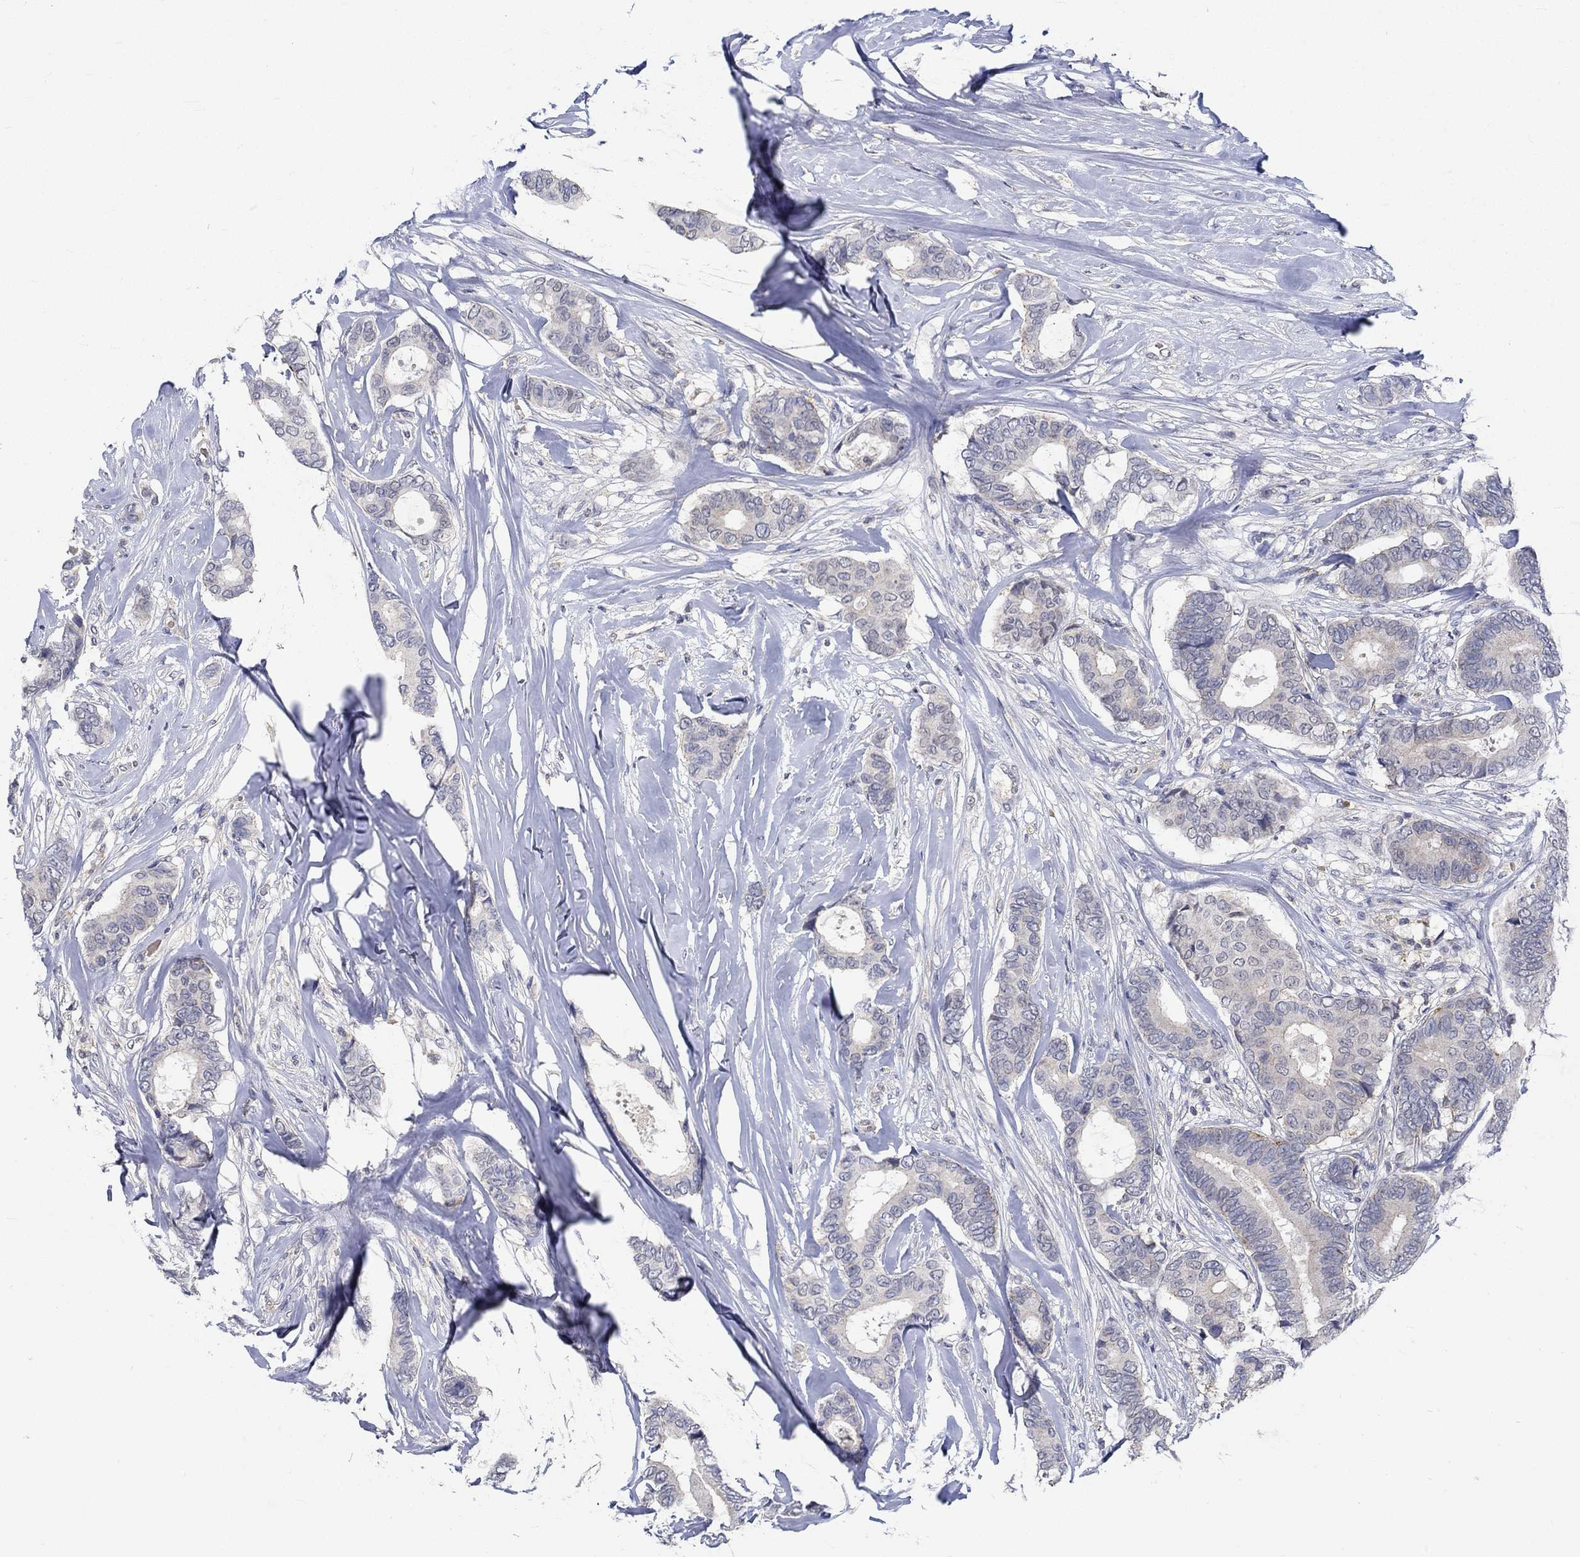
{"staining": {"intensity": "weak", "quantity": "<25%", "location": "cytoplasmic/membranous"}, "tissue": "breast cancer", "cell_type": "Tumor cells", "image_type": "cancer", "snomed": [{"axis": "morphology", "description": "Duct carcinoma"}, {"axis": "topography", "description": "Breast"}], "caption": "Immunohistochemical staining of human breast intraductal carcinoma shows no significant expression in tumor cells.", "gene": "WASF1", "patient": {"sex": "female", "age": 75}}